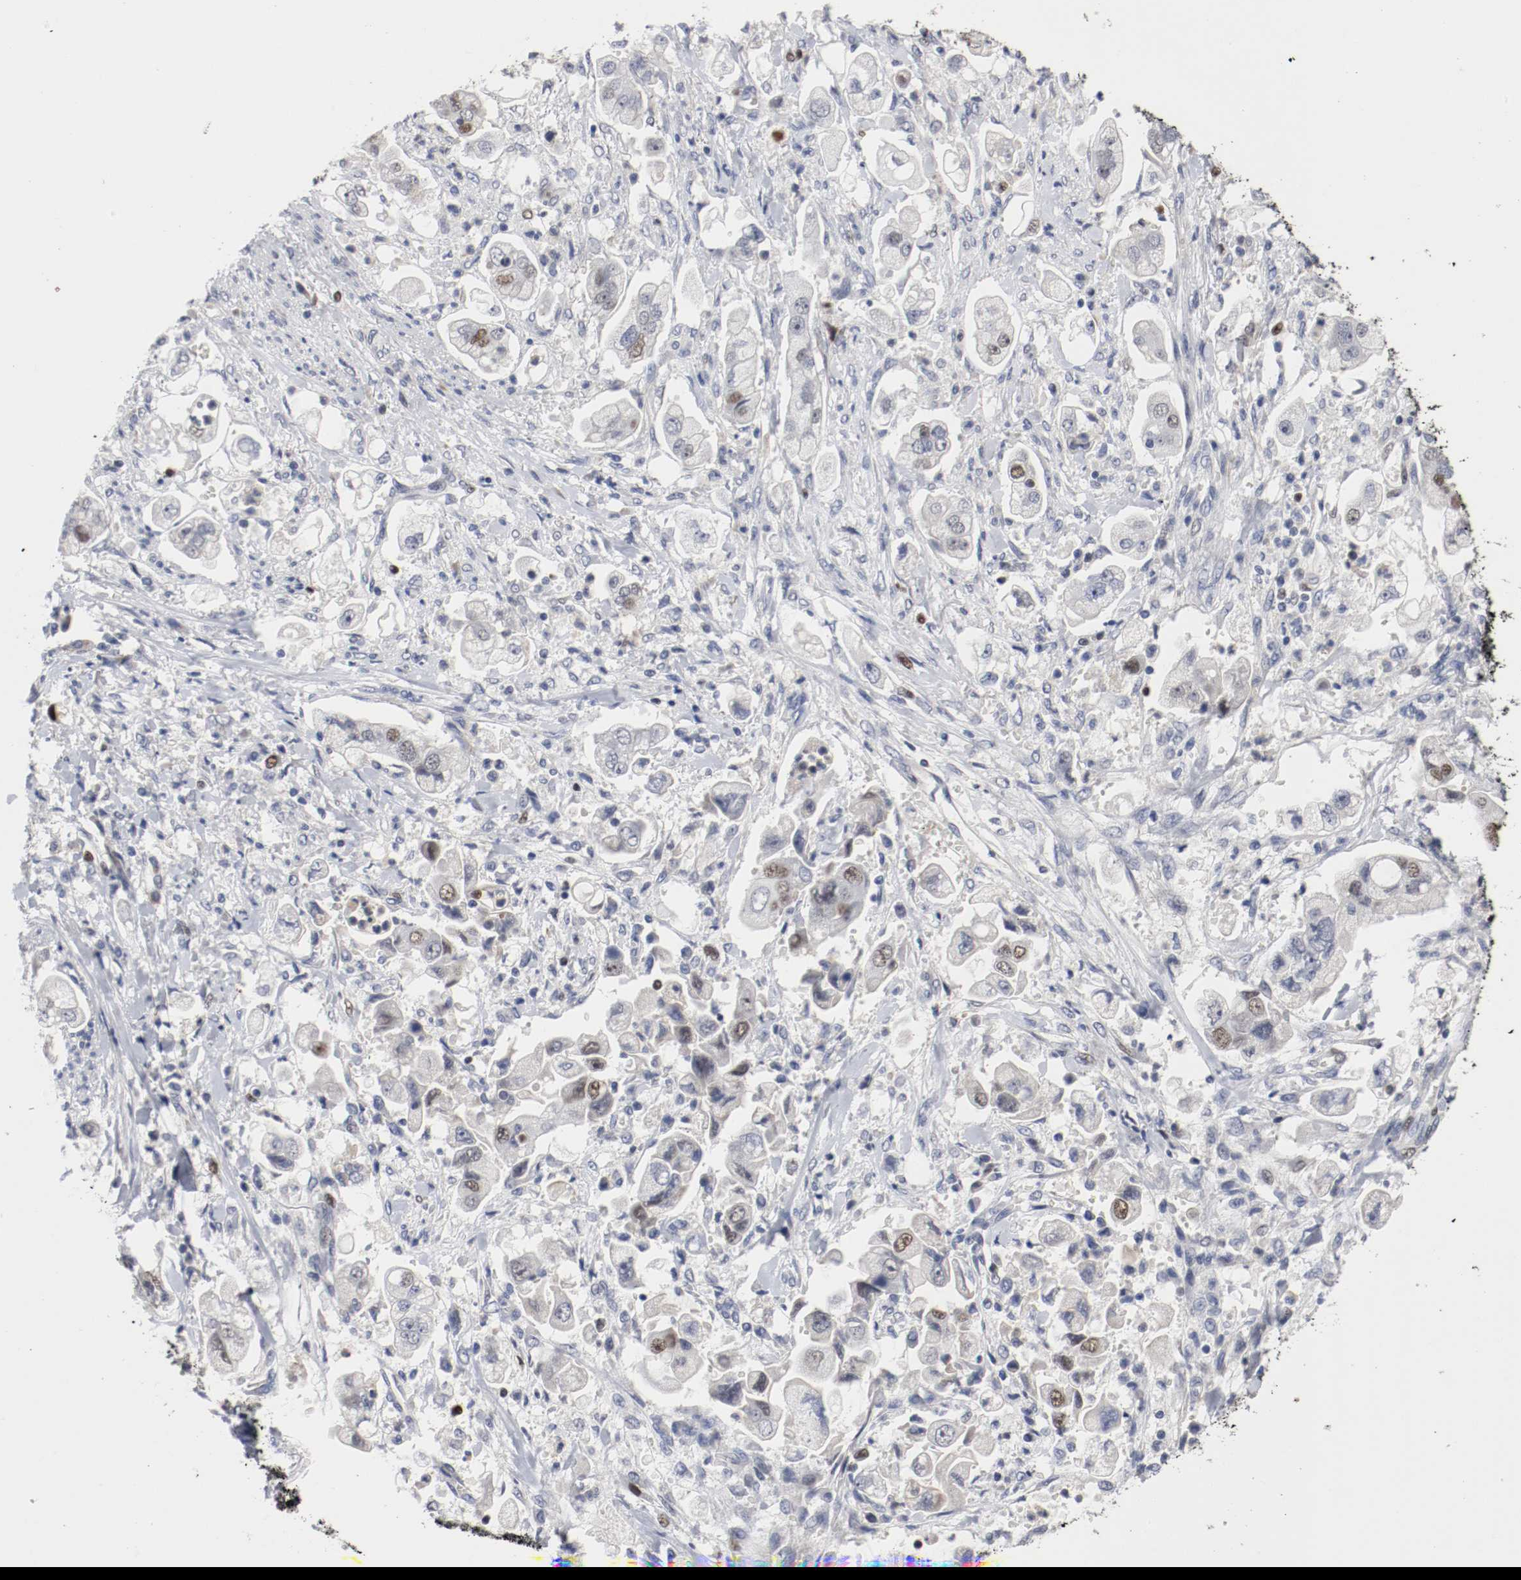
{"staining": {"intensity": "weak", "quantity": "<25%", "location": "nuclear"}, "tissue": "stomach cancer", "cell_type": "Tumor cells", "image_type": "cancer", "snomed": [{"axis": "morphology", "description": "Adenocarcinoma, NOS"}, {"axis": "topography", "description": "Stomach"}], "caption": "Immunohistochemical staining of human stomach cancer (adenocarcinoma) shows no significant staining in tumor cells. (Brightfield microscopy of DAB (3,3'-diaminobenzidine) IHC at high magnification).", "gene": "MCM6", "patient": {"sex": "male", "age": 62}}